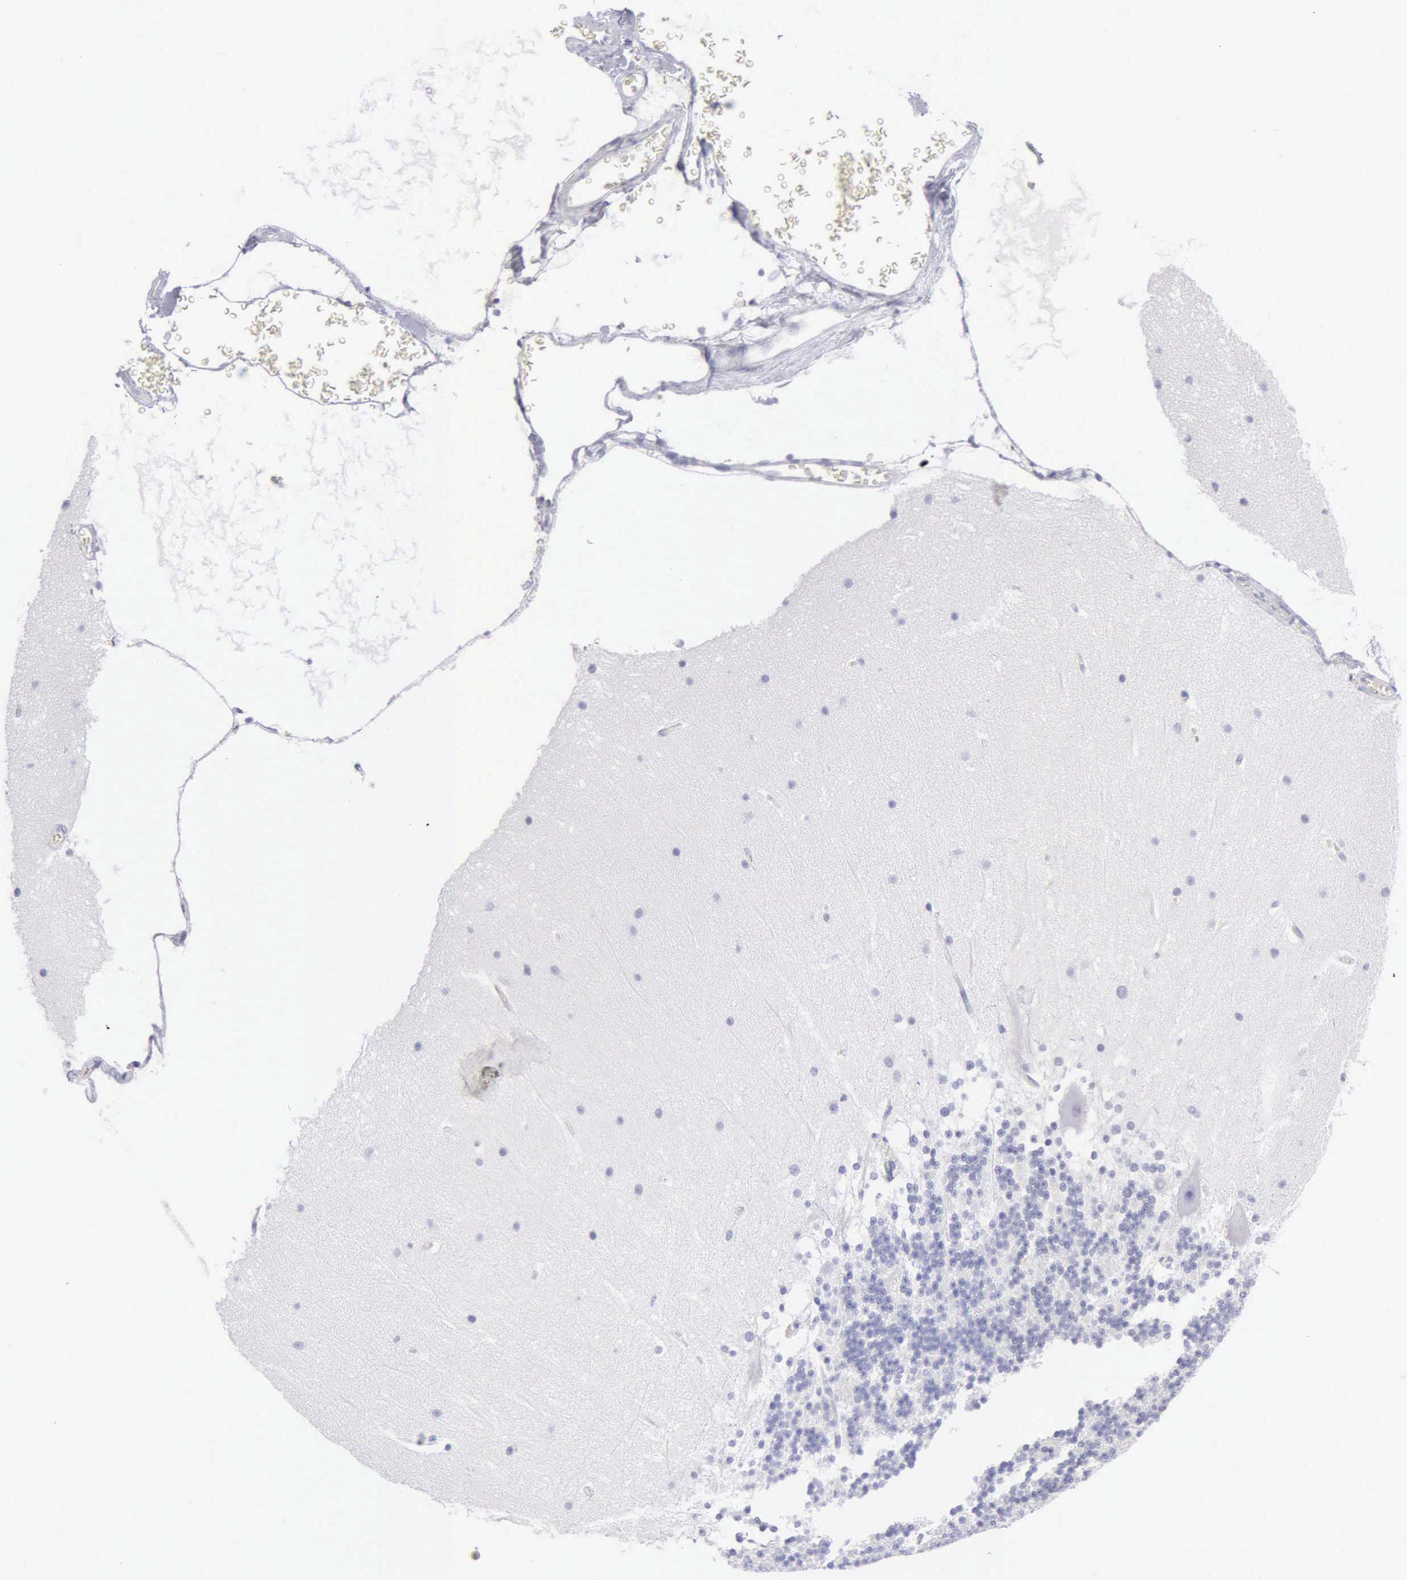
{"staining": {"intensity": "negative", "quantity": "none", "location": "none"}, "tissue": "cerebellum", "cell_type": "Cells in granular layer", "image_type": "normal", "snomed": [{"axis": "morphology", "description": "Normal tissue, NOS"}, {"axis": "topography", "description": "Cerebellum"}], "caption": "This is an IHC photomicrograph of unremarkable human cerebellum. There is no staining in cells in granular layer.", "gene": "CTSG", "patient": {"sex": "female", "age": 19}}